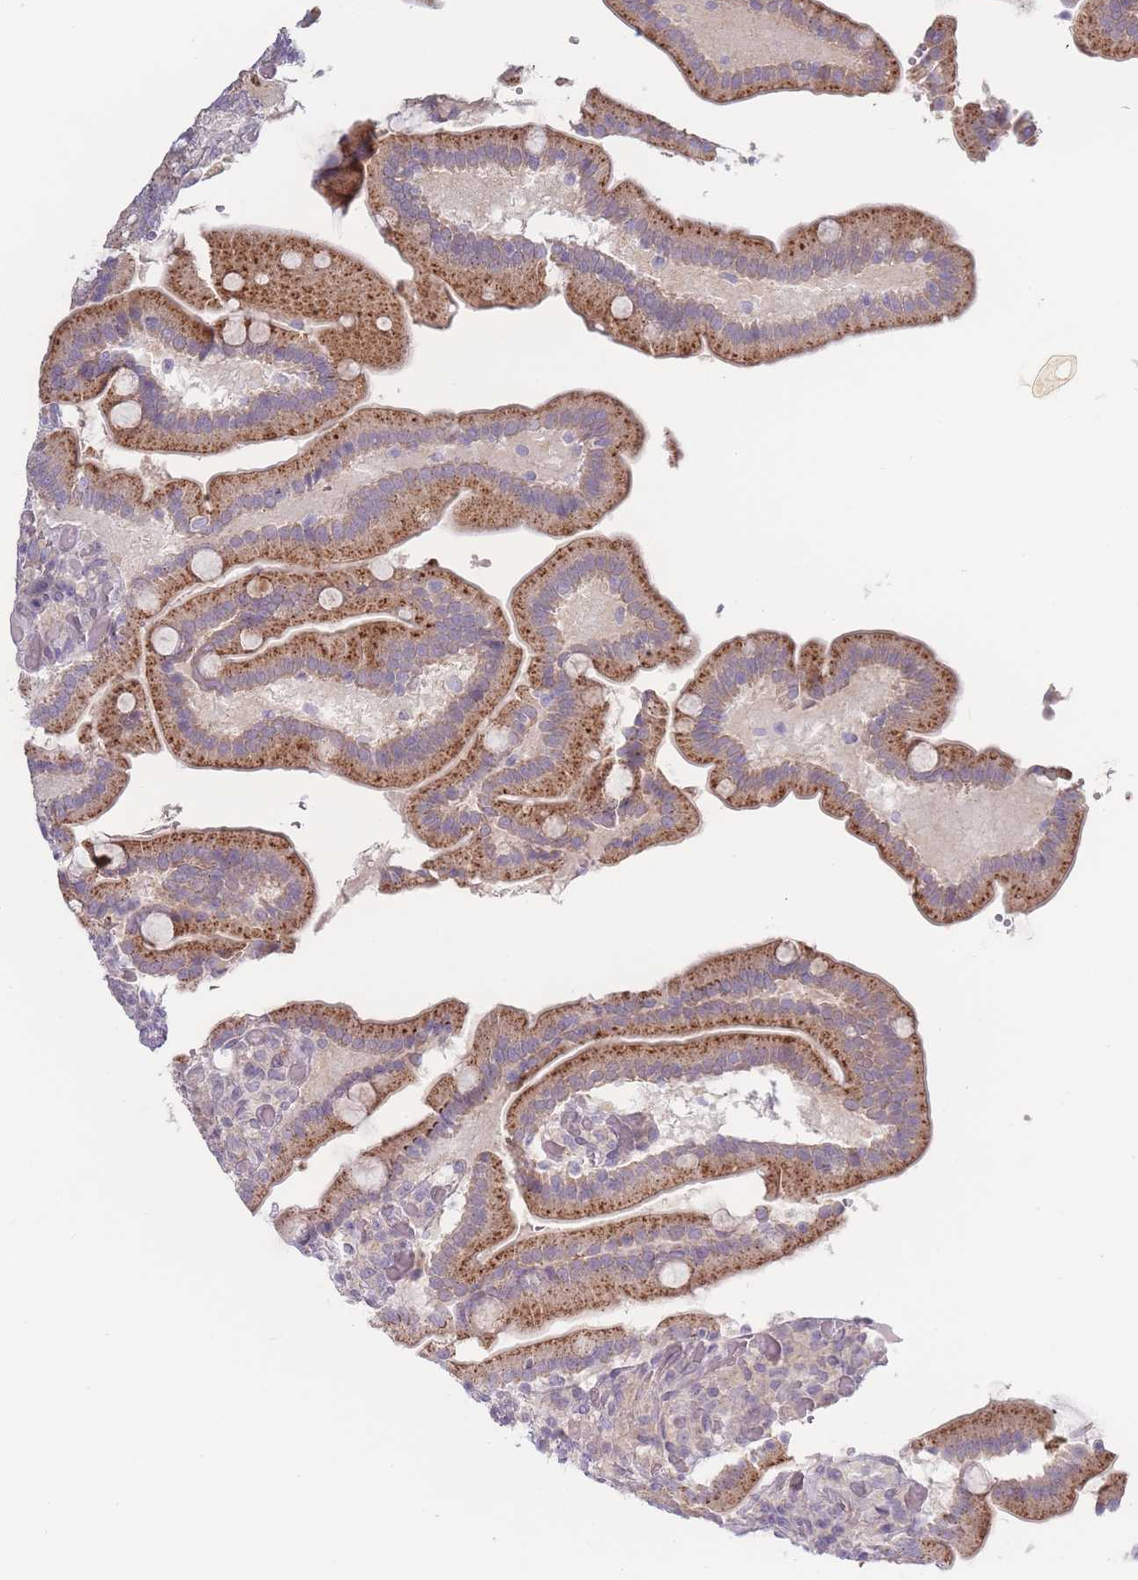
{"staining": {"intensity": "moderate", "quantity": ">75%", "location": "cytoplasmic/membranous"}, "tissue": "duodenum", "cell_type": "Glandular cells", "image_type": "normal", "snomed": [{"axis": "morphology", "description": "Normal tissue, NOS"}, {"axis": "topography", "description": "Duodenum"}], "caption": "Immunohistochemistry (IHC) (DAB) staining of normal duodenum demonstrates moderate cytoplasmic/membranous protein expression in approximately >75% of glandular cells.", "gene": "SPHKAP", "patient": {"sex": "female", "age": 62}}